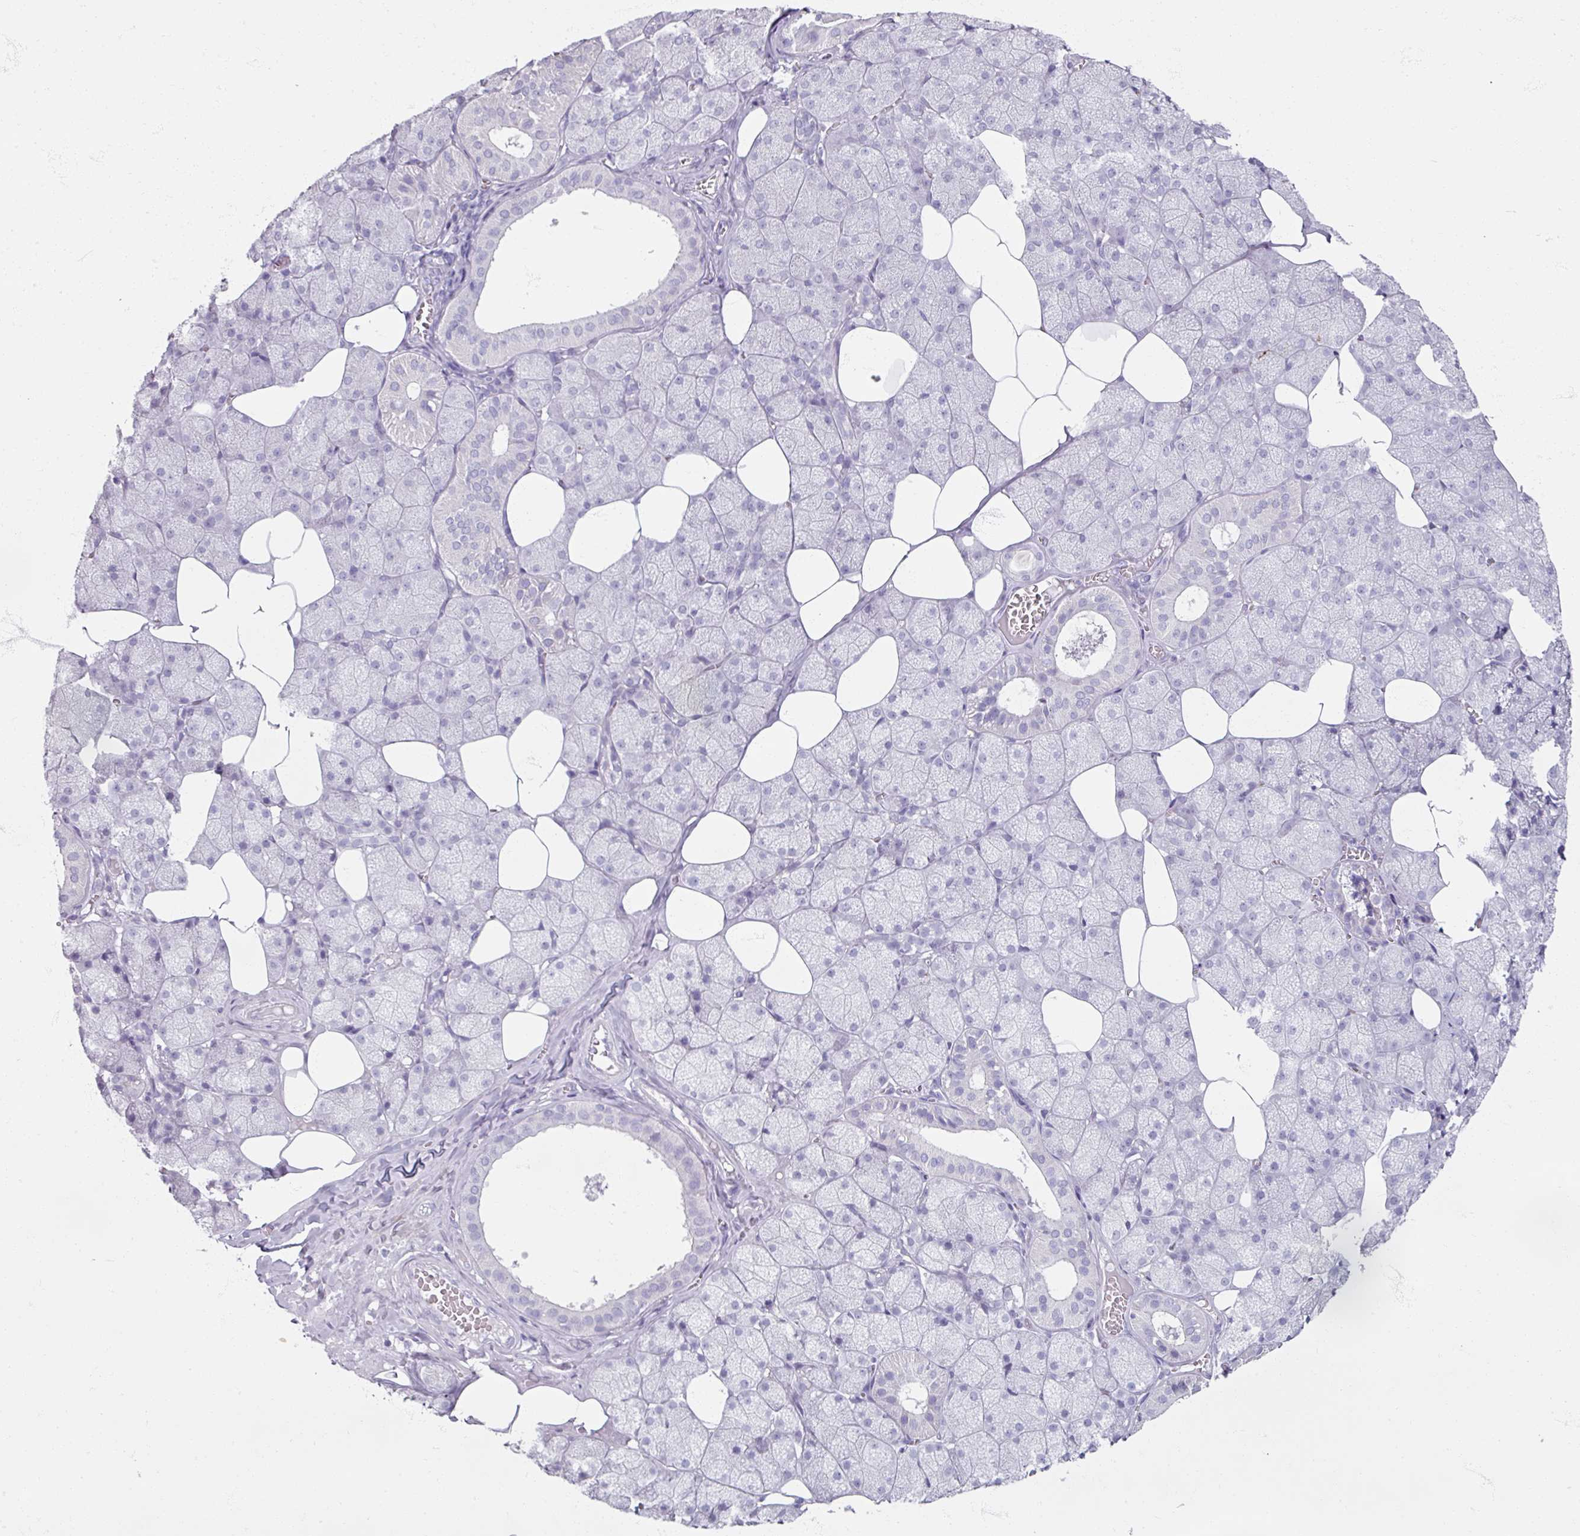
{"staining": {"intensity": "negative", "quantity": "none", "location": "none"}, "tissue": "salivary gland", "cell_type": "Glandular cells", "image_type": "normal", "snomed": [{"axis": "morphology", "description": "Normal tissue, NOS"}, {"axis": "topography", "description": "Salivary gland"}, {"axis": "topography", "description": "Peripheral nerve tissue"}], "caption": "A histopathology image of human salivary gland is negative for staining in glandular cells. Brightfield microscopy of IHC stained with DAB (brown) and hematoxylin (blue), captured at high magnification.", "gene": "TG", "patient": {"sex": "male", "age": 38}}